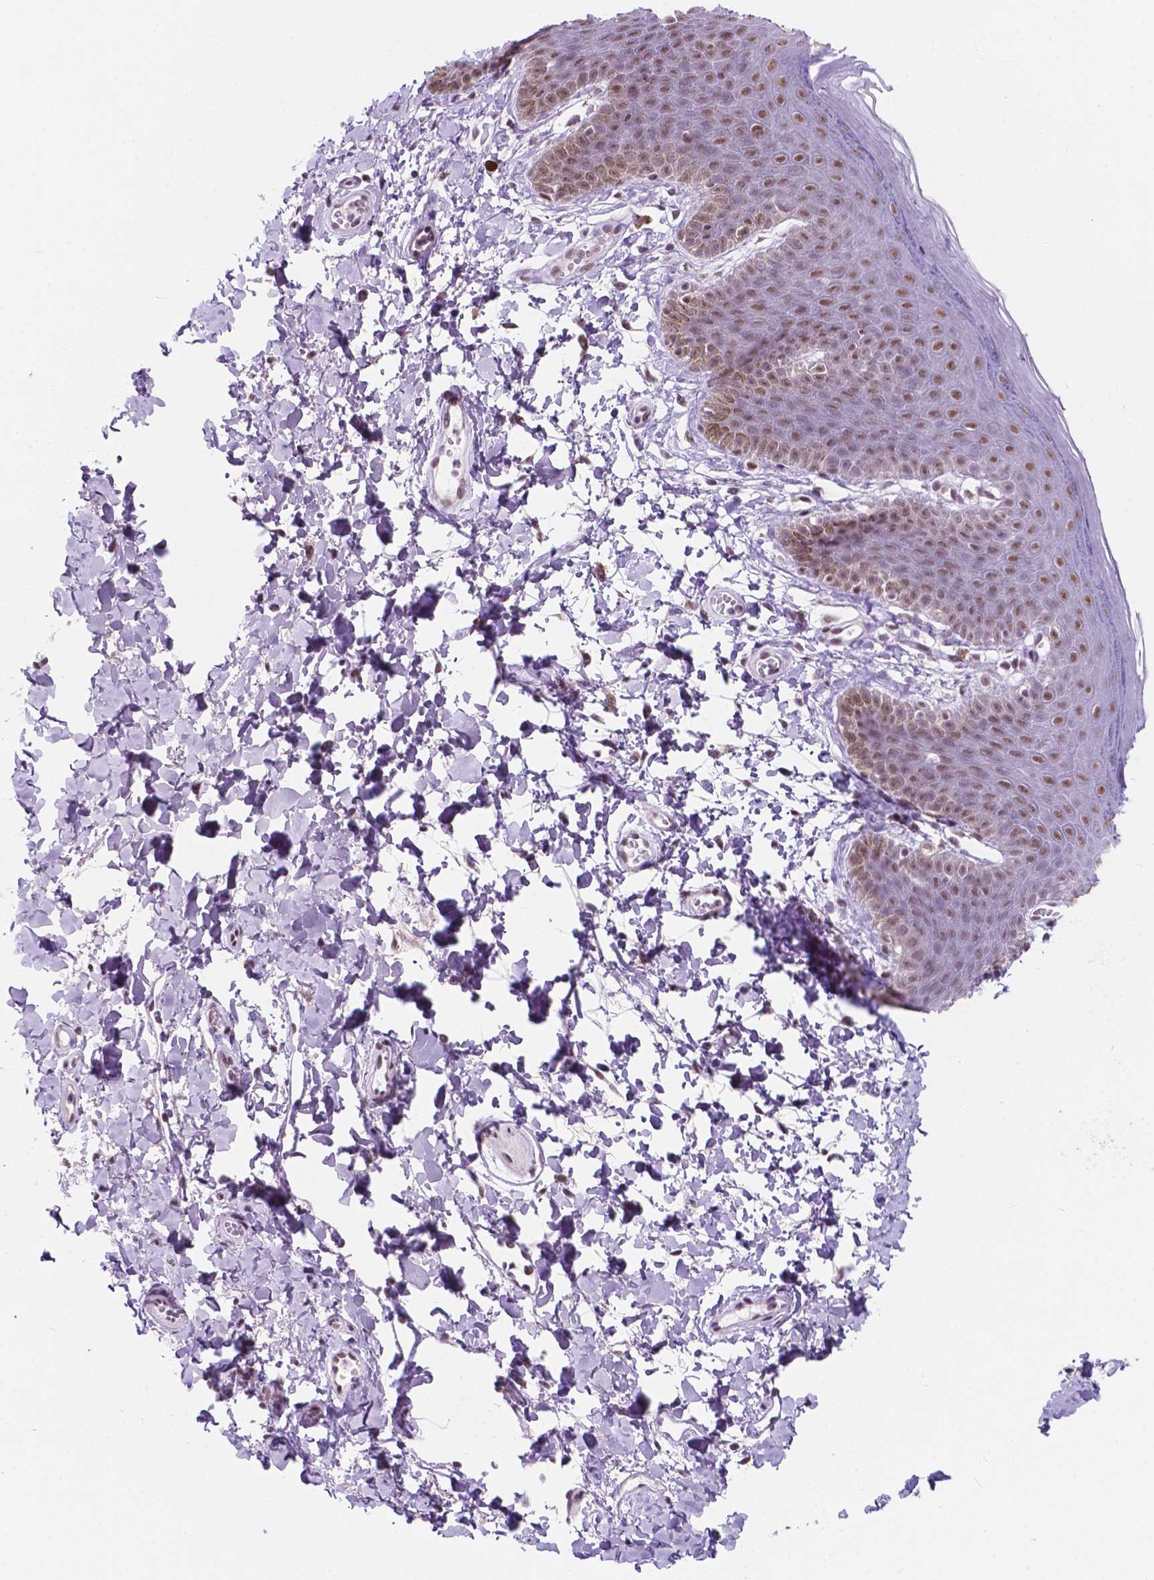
{"staining": {"intensity": "moderate", "quantity": ">75%", "location": "nuclear"}, "tissue": "skin", "cell_type": "Epidermal cells", "image_type": "normal", "snomed": [{"axis": "morphology", "description": "Normal tissue, NOS"}, {"axis": "topography", "description": "Anal"}], "caption": "Human skin stained with a brown dye exhibits moderate nuclear positive expression in approximately >75% of epidermal cells.", "gene": "BCAS2", "patient": {"sex": "male", "age": 53}}